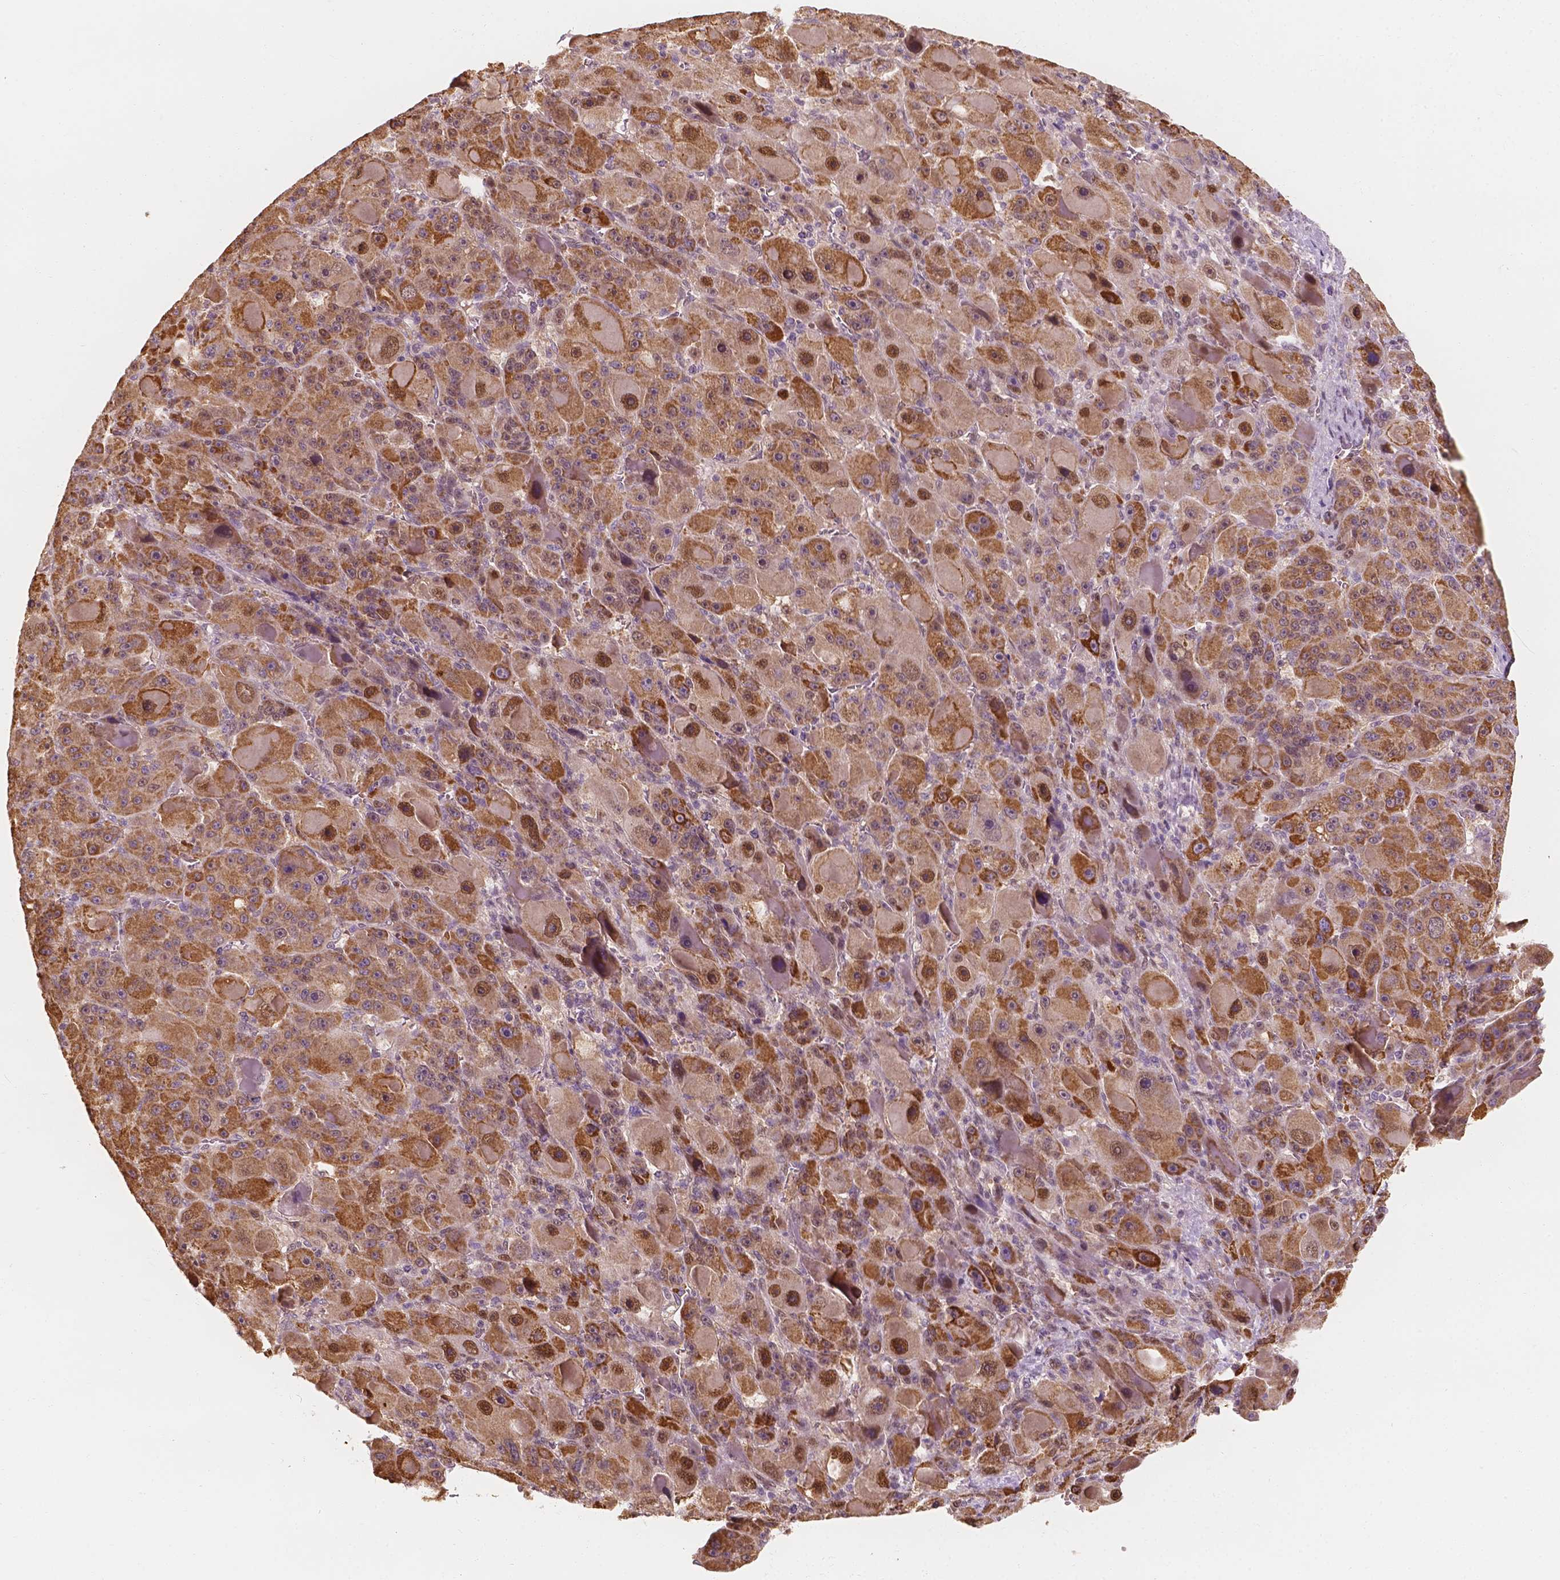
{"staining": {"intensity": "moderate", "quantity": ">75%", "location": "cytoplasmic/membranous"}, "tissue": "liver cancer", "cell_type": "Tumor cells", "image_type": "cancer", "snomed": [{"axis": "morphology", "description": "Carcinoma, Hepatocellular, NOS"}, {"axis": "topography", "description": "Liver"}], "caption": "Tumor cells display medium levels of moderate cytoplasmic/membranous staining in approximately >75% of cells in human hepatocellular carcinoma (liver). The staining is performed using DAB brown chromogen to label protein expression. The nuclei are counter-stained blue using hematoxylin.", "gene": "TBC1D17", "patient": {"sex": "male", "age": 76}}